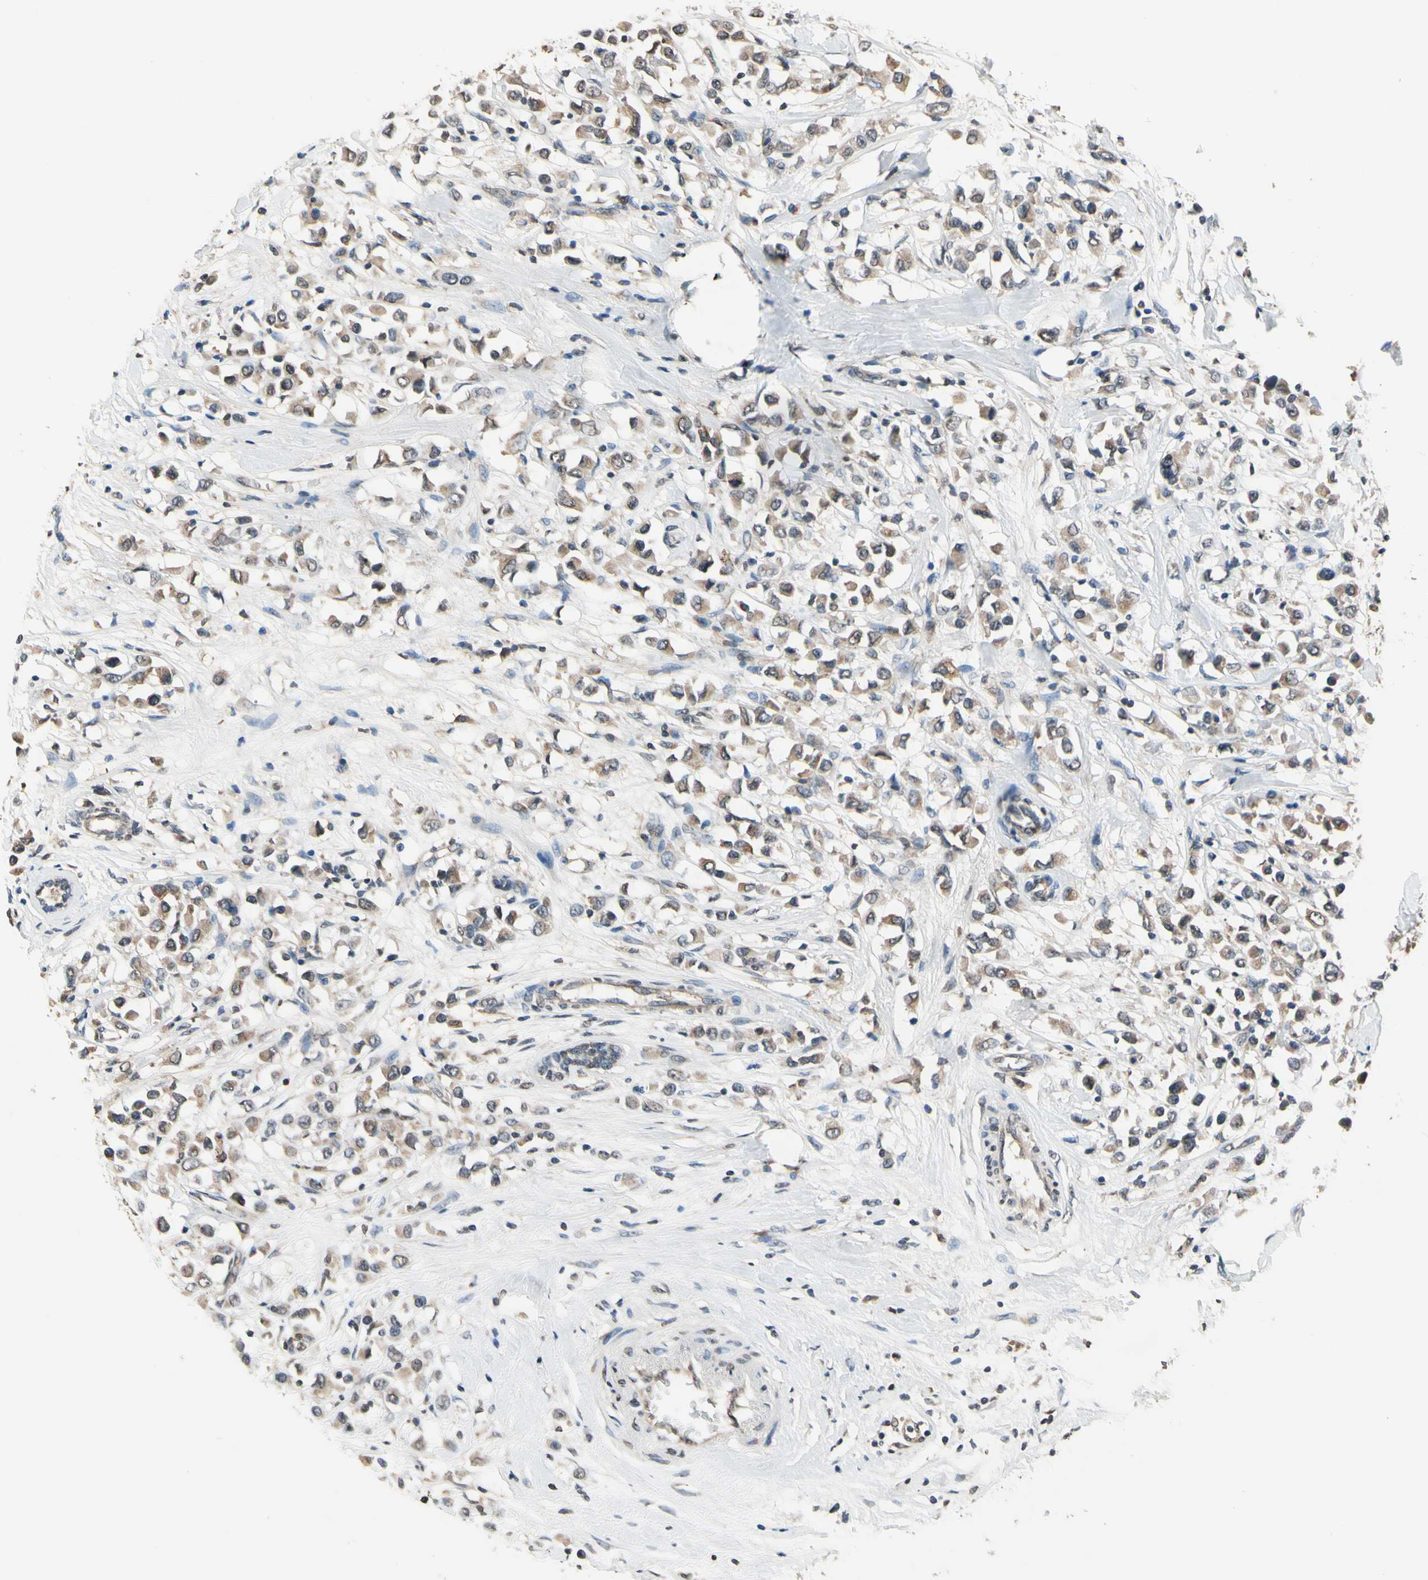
{"staining": {"intensity": "moderate", "quantity": ">75%", "location": "cytoplasmic/membranous"}, "tissue": "breast cancer", "cell_type": "Tumor cells", "image_type": "cancer", "snomed": [{"axis": "morphology", "description": "Duct carcinoma"}, {"axis": "topography", "description": "Breast"}], "caption": "Human breast cancer stained with a brown dye demonstrates moderate cytoplasmic/membranous positive expression in approximately >75% of tumor cells.", "gene": "GCLC", "patient": {"sex": "female", "age": 61}}